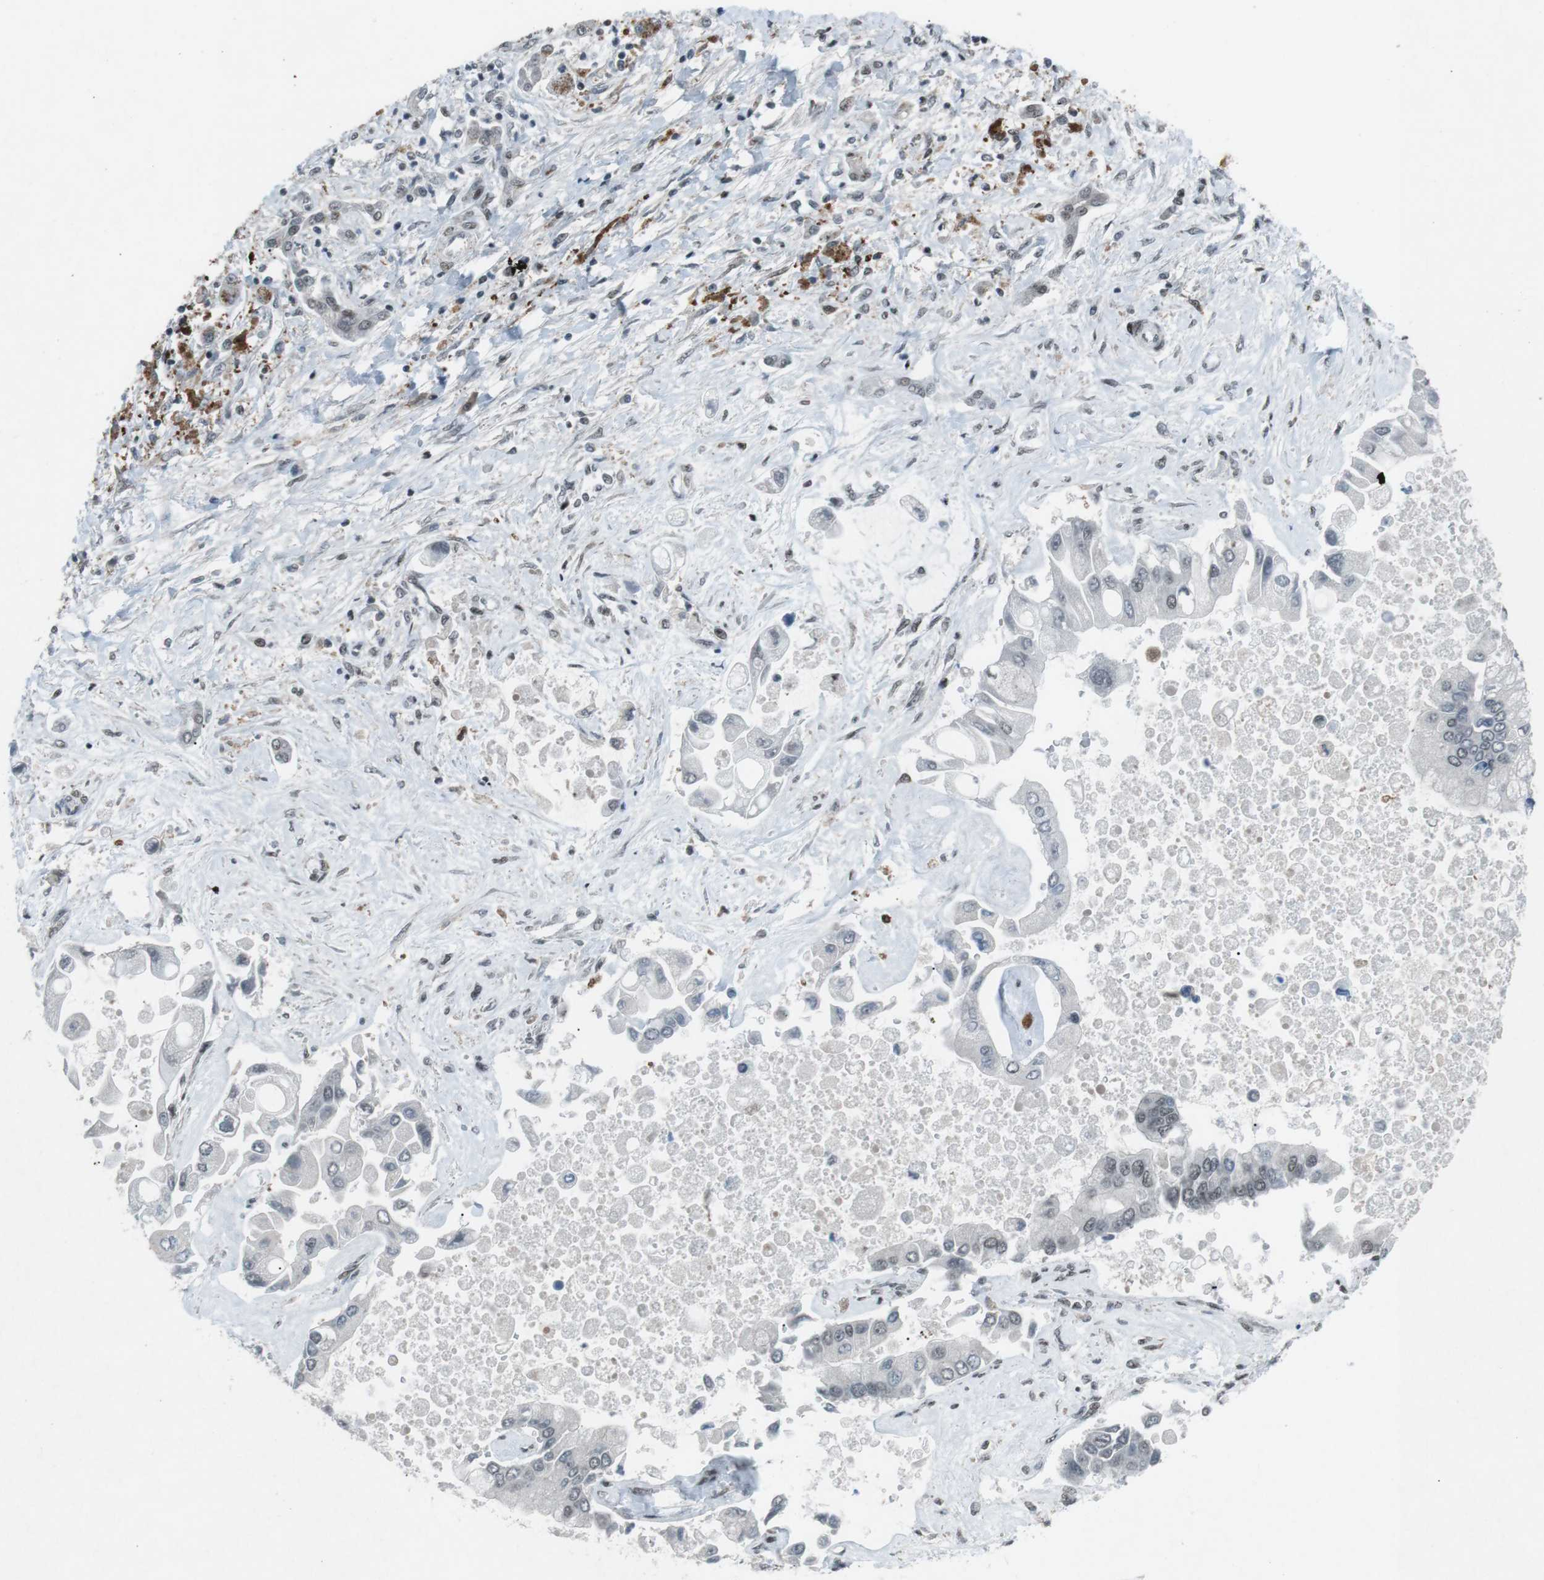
{"staining": {"intensity": "negative", "quantity": "none", "location": "none"}, "tissue": "liver cancer", "cell_type": "Tumor cells", "image_type": "cancer", "snomed": [{"axis": "morphology", "description": "Cholangiocarcinoma"}, {"axis": "topography", "description": "Liver"}], "caption": "This is an IHC image of human cholangiocarcinoma (liver). There is no expression in tumor cells.", "gene": "TAF1", "patient": {"sex": "male", "age": 50}}